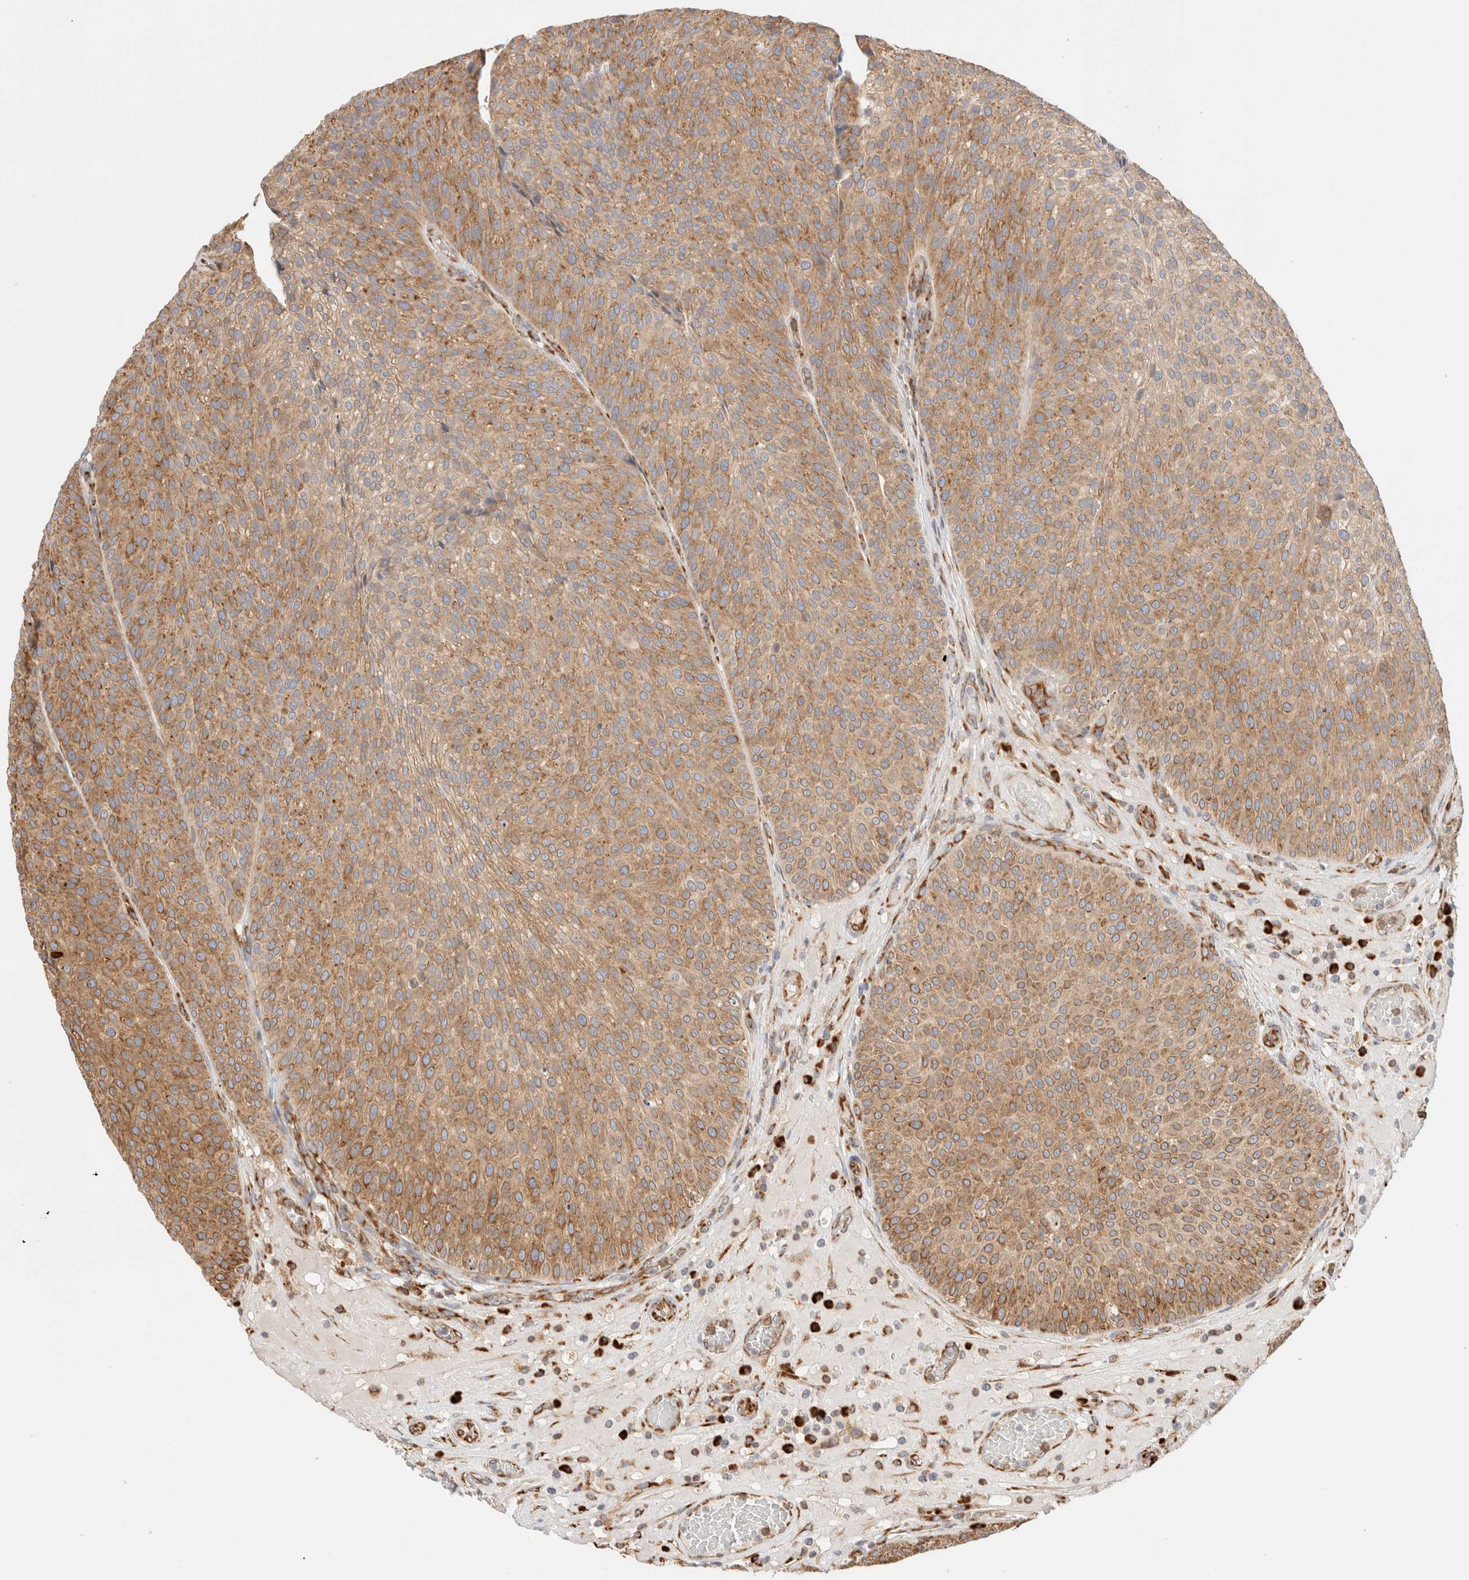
{"staining": {"intensity": "strong", "quantity": ">75%", "location": "cytoplasmic/membranous"}, "tissue": "urothelial cancer", "cell_type": "Tumor cells", "image_type": "cancer", "snomed": [{"axis": "morphology", "description": "Normal tissue, NOS"}, {"axis": "morphology", "description": "Urothelial carcinoma, Low grade"}, {"axis": "topography", "description": "Smooth muscle"}, {"axis": "topography", "description": "Urinary bladder"}], "caption": "A histopathology image of human urothelial carcinoma (low-grade) stained for a protein shows strong cytoplasmic/membranous brown staining in tumor cells.", "gene": "ZC2HC1A", "patient": {"sex": "male", "age": 60}}